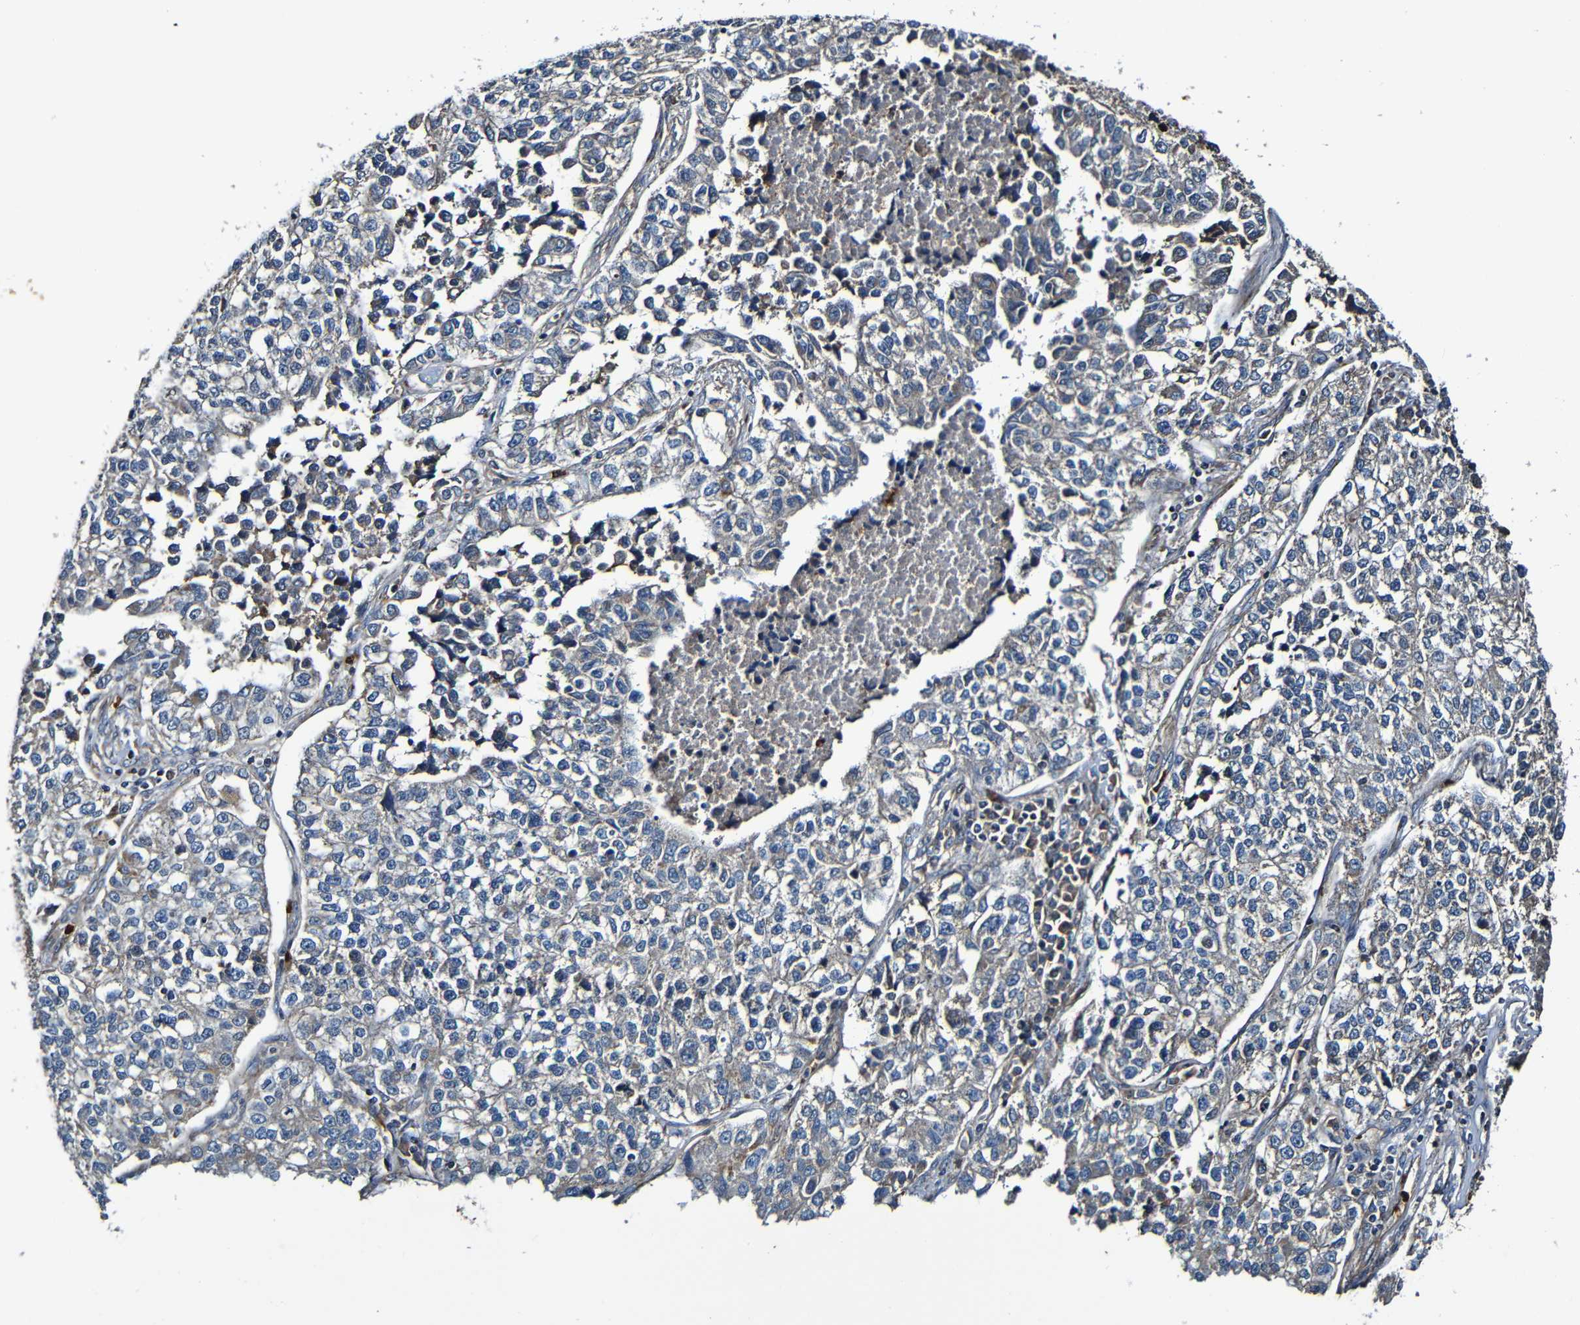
{"staining": {"intensity": "negative", "quantity": "none", "location": "none"}, "tissue": "lung cancer", "cell_type": "Tumor cells", "image_type": "cancer", "snomed": [{"axis": "morphology", "description": "Adenocarcinoma, NOS"}, {"axis": "topography", "description": "Lung"}], "caption": "This is a micrograph of immunohistochemistry (IHC) staining of lung cancer (adenocarcinoma), which shows no staining in tumor cells.", "gene": "ADAM15", "patient": {"sex": "male", "age": 49}}